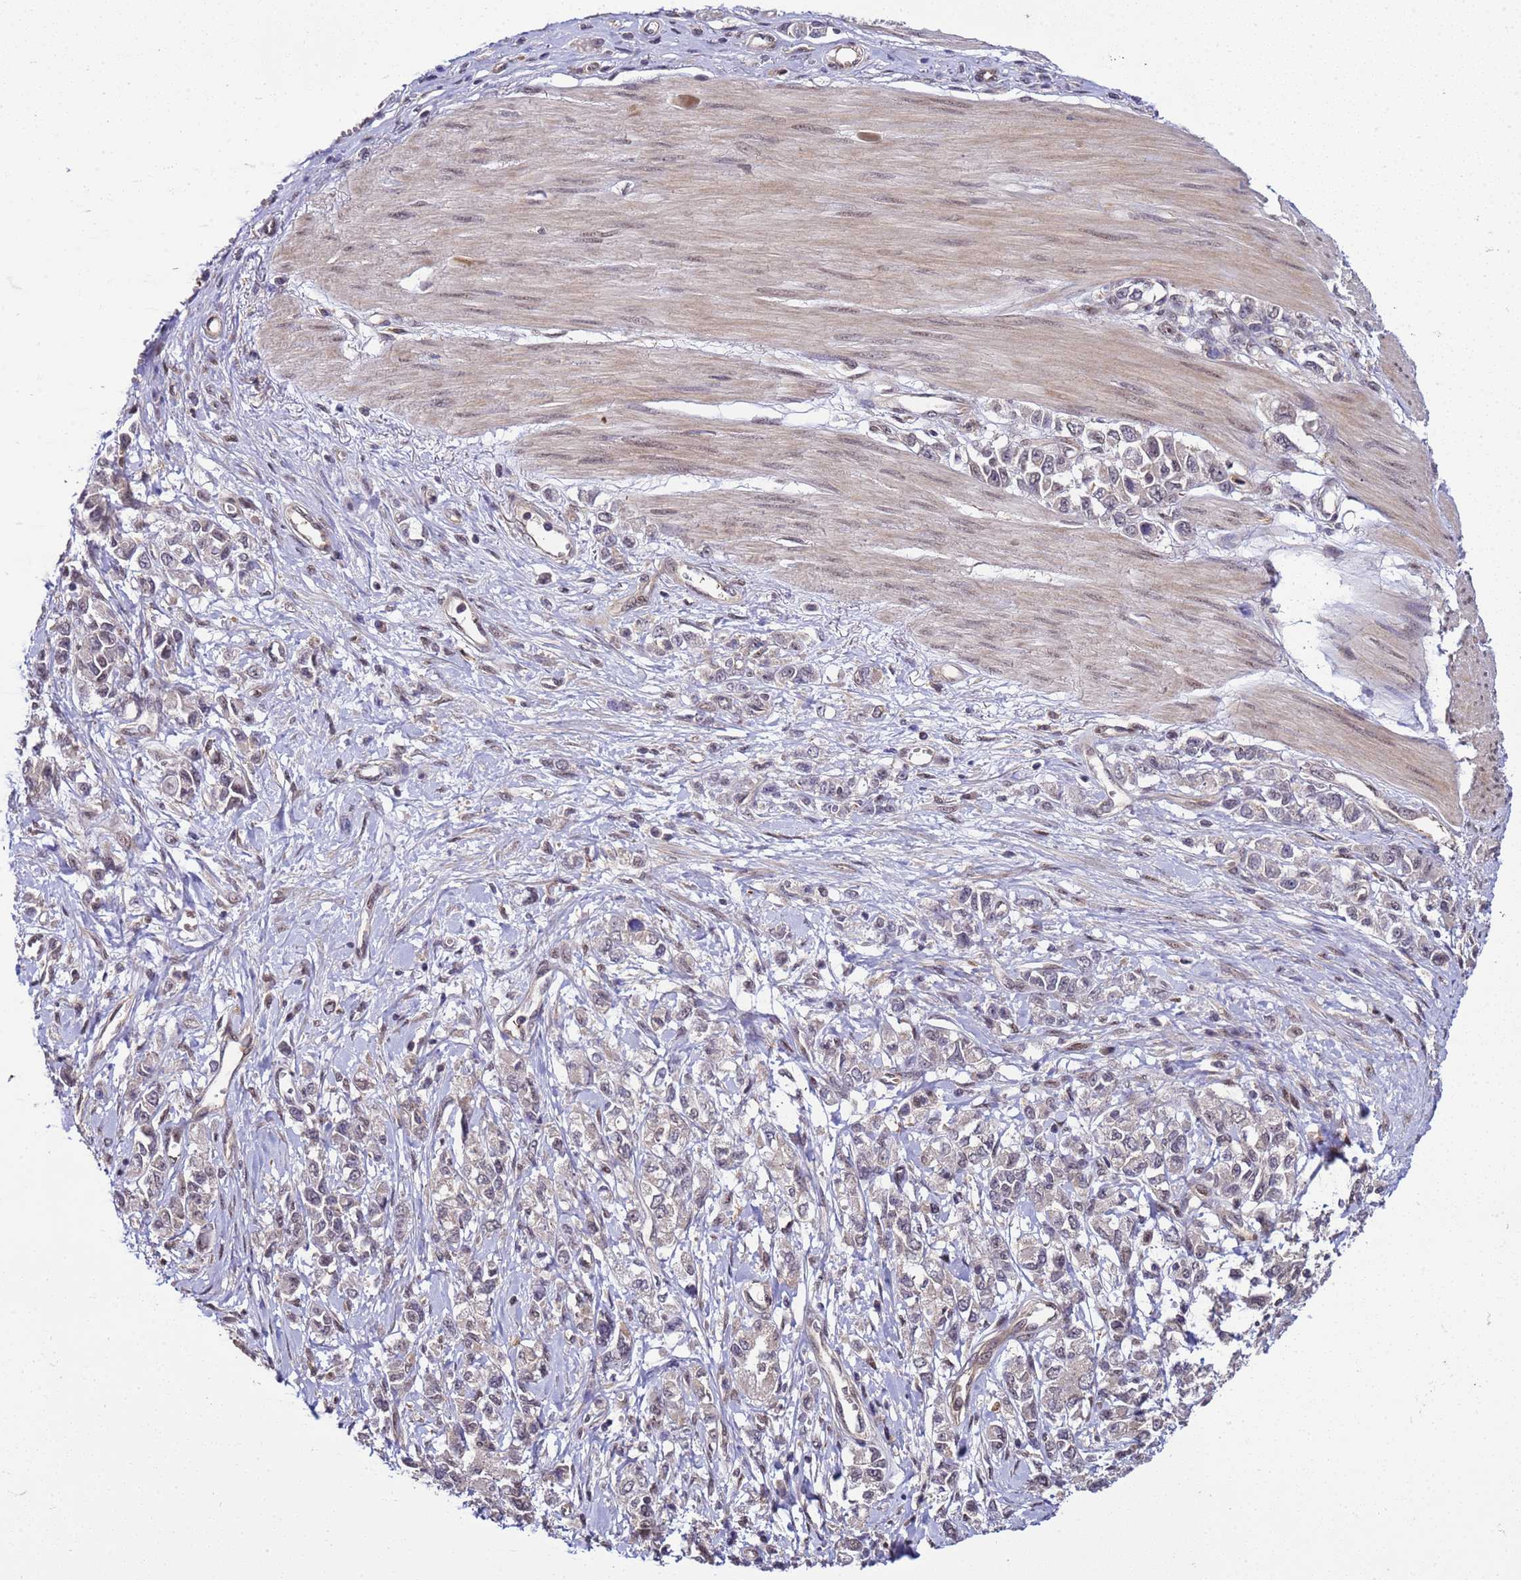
{"staining": {"intensity": "weak", "quantity": "25%-75%", "location": "nuclear"}, "tissue": "stomach cancer", "cell_type": "Tumor cells", "image_type": "cancer", "snomed": [{"axis": "morphology", "description": "Adenocarcinoma, NOS"}, {"axis": "topography", "description": "Stomach"}], "caption": "High-magnification brightfield microscopy of stomach cancer (adenocarcinoma) stained with DAB (brown) and counterstained with hematoxylin (blue). tumor cells exhibit weak nuclear positivity is identified in about25%-75% of cells.", "gene": "GEN1", "patient": {"sex": "female", "age": 76}}